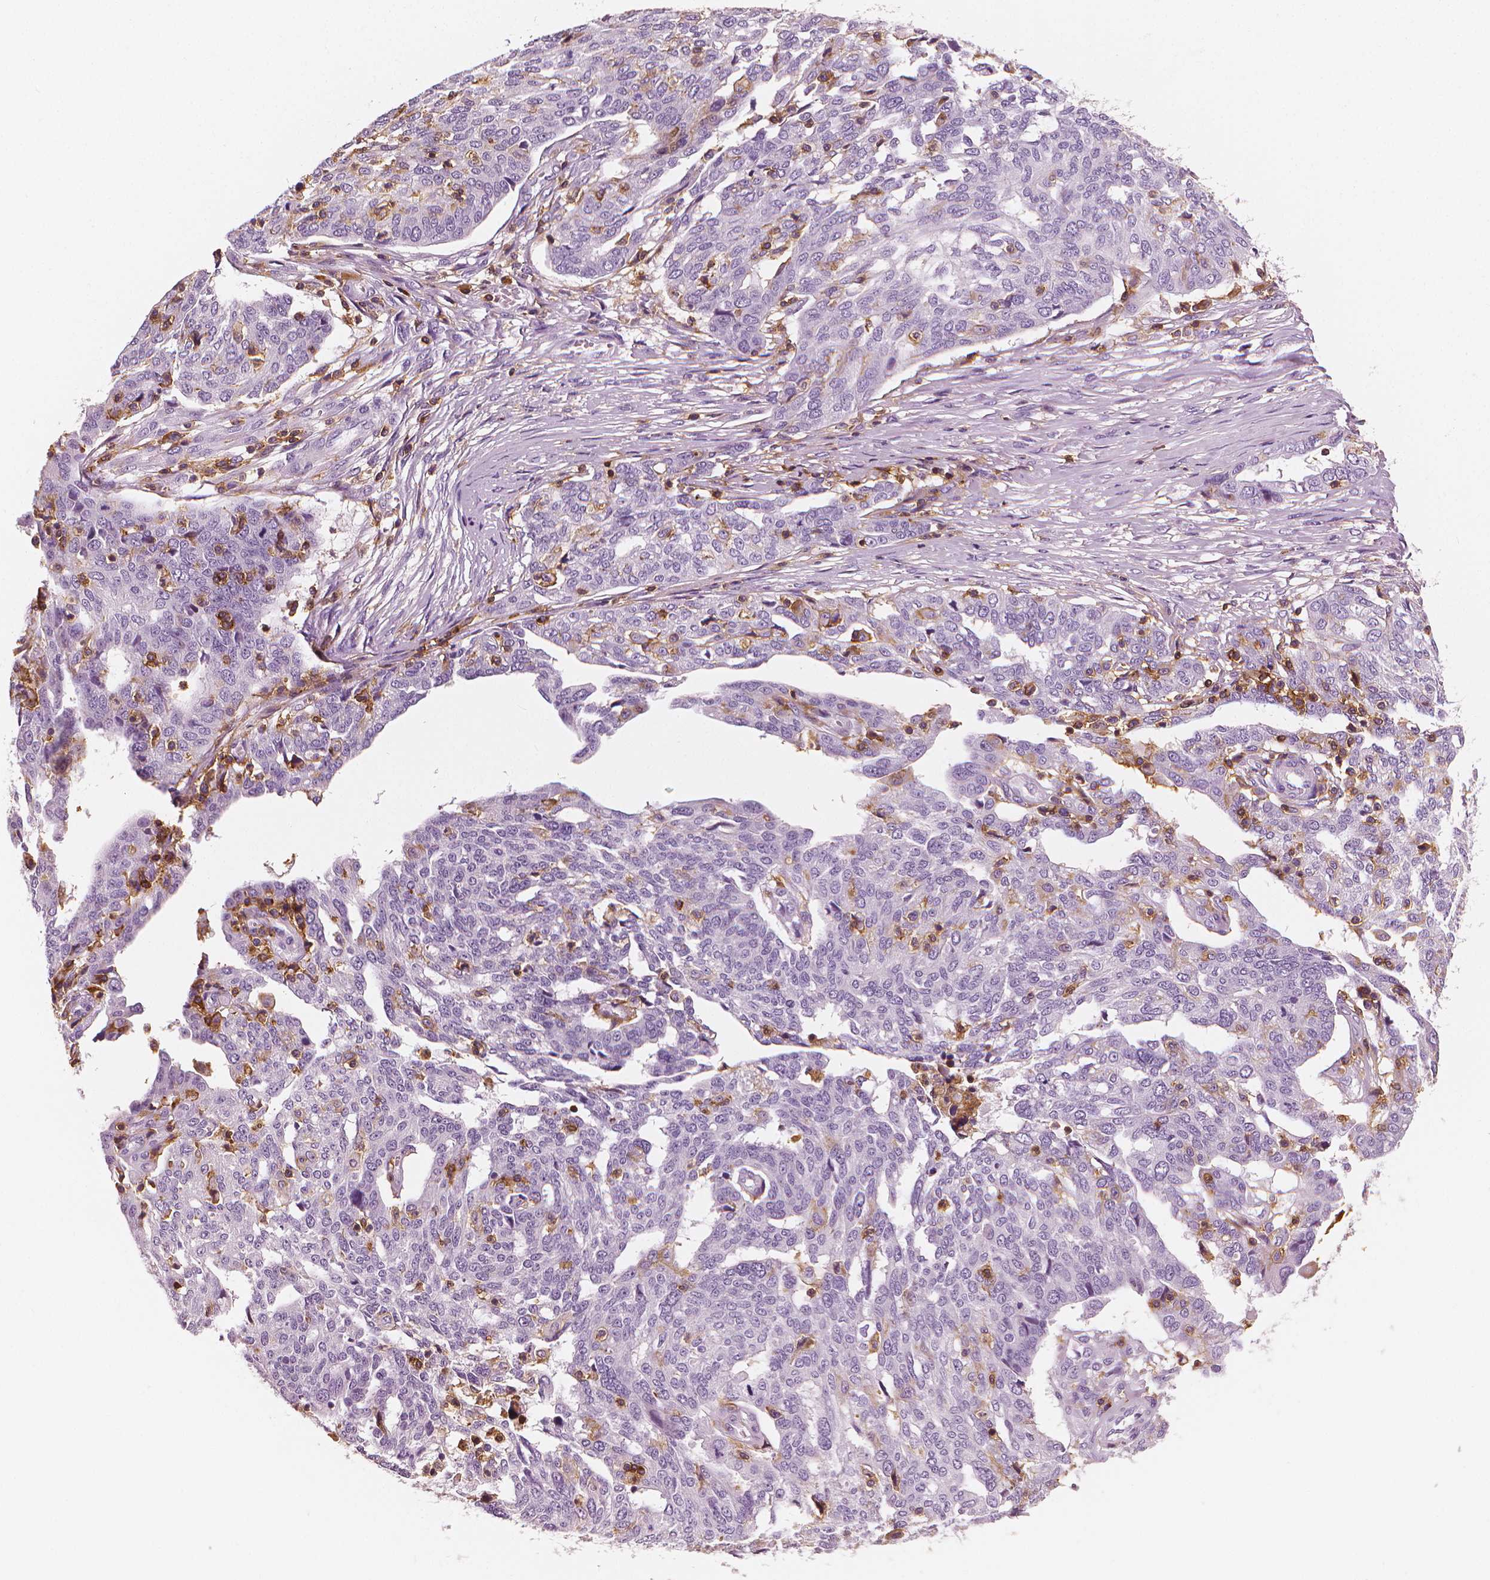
{"staining": {"intensity": "negative", "quantity": "none", "location": "none"}, "tissue": "ovarian cancer", "cell_type": "Tumor cells", "image_type": "cancer", "snomed": [{"axis": "morphology", "description": "Cystadenocarcinoma, serous, NOS"}, {"axis": "topography", "description": "Ovary"}], "caption": "This is a image of immunohistochemistry staining of ovarian serous cystadenocarcinoma, which shows no staining in tumor cells.", "gene": "PTPRC", "patient": {"sex": "female", "age": 67}}